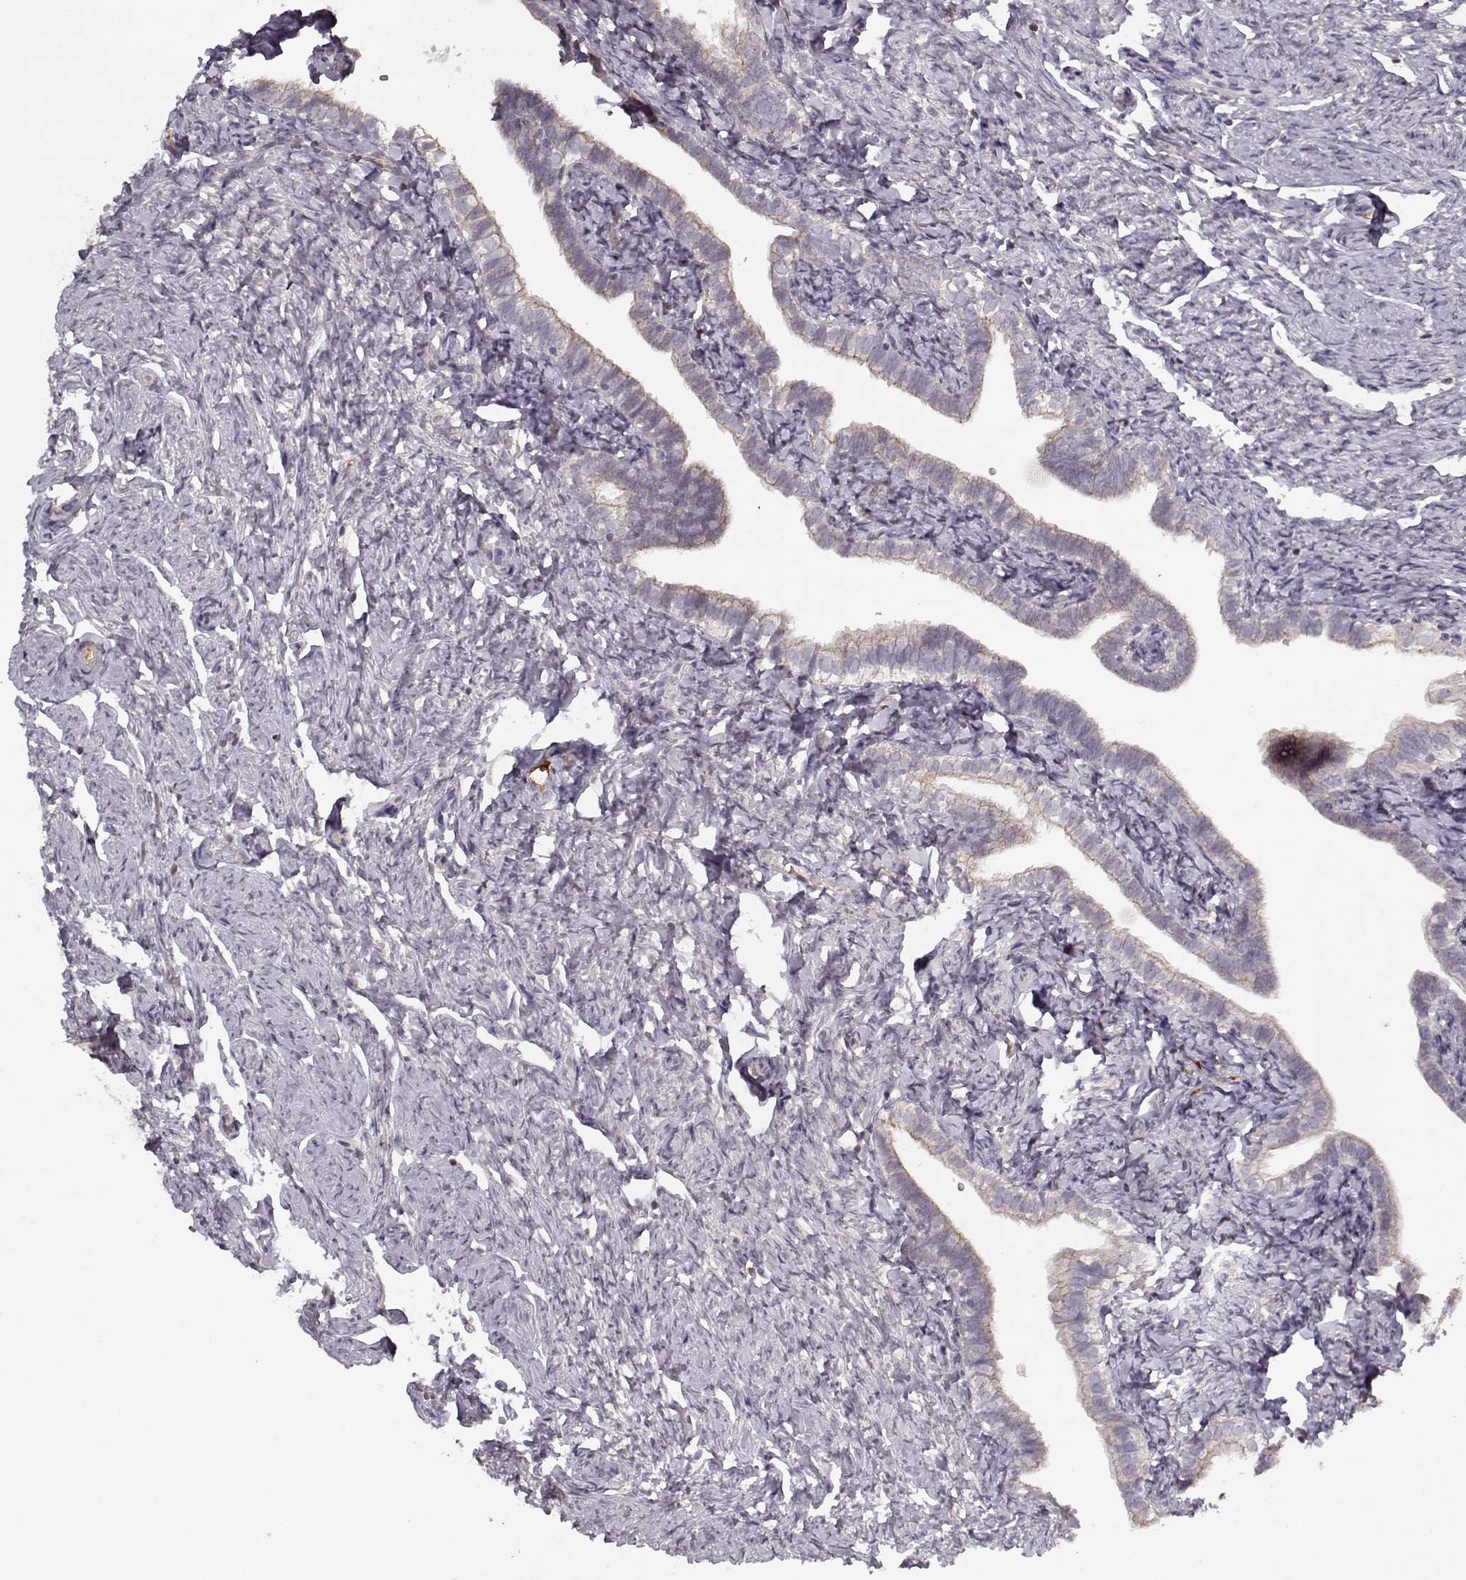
{"staining": {"intensity": "negative", "quantity": "none", "location": "none"}, "tissue": "fallopian tube", "cell_type": "Glandular cells", "image_type": "normal", "snomed": [{"axis": "morphology", "description": "Normal tissue, NOS"}, {"axis": "topography", "description": "Fallopian tube"}], "caption": "Protein analysis of unremarkable fallopian tube reveals no significant staining in glandular cells. The staining is performed using DAB (3,3'-diaminobenzidine) brown chromogen with nuclei counter-stained in using hematoxylin.", "gene": "AFM", "patient": {"sex": "female", "age": 41}}